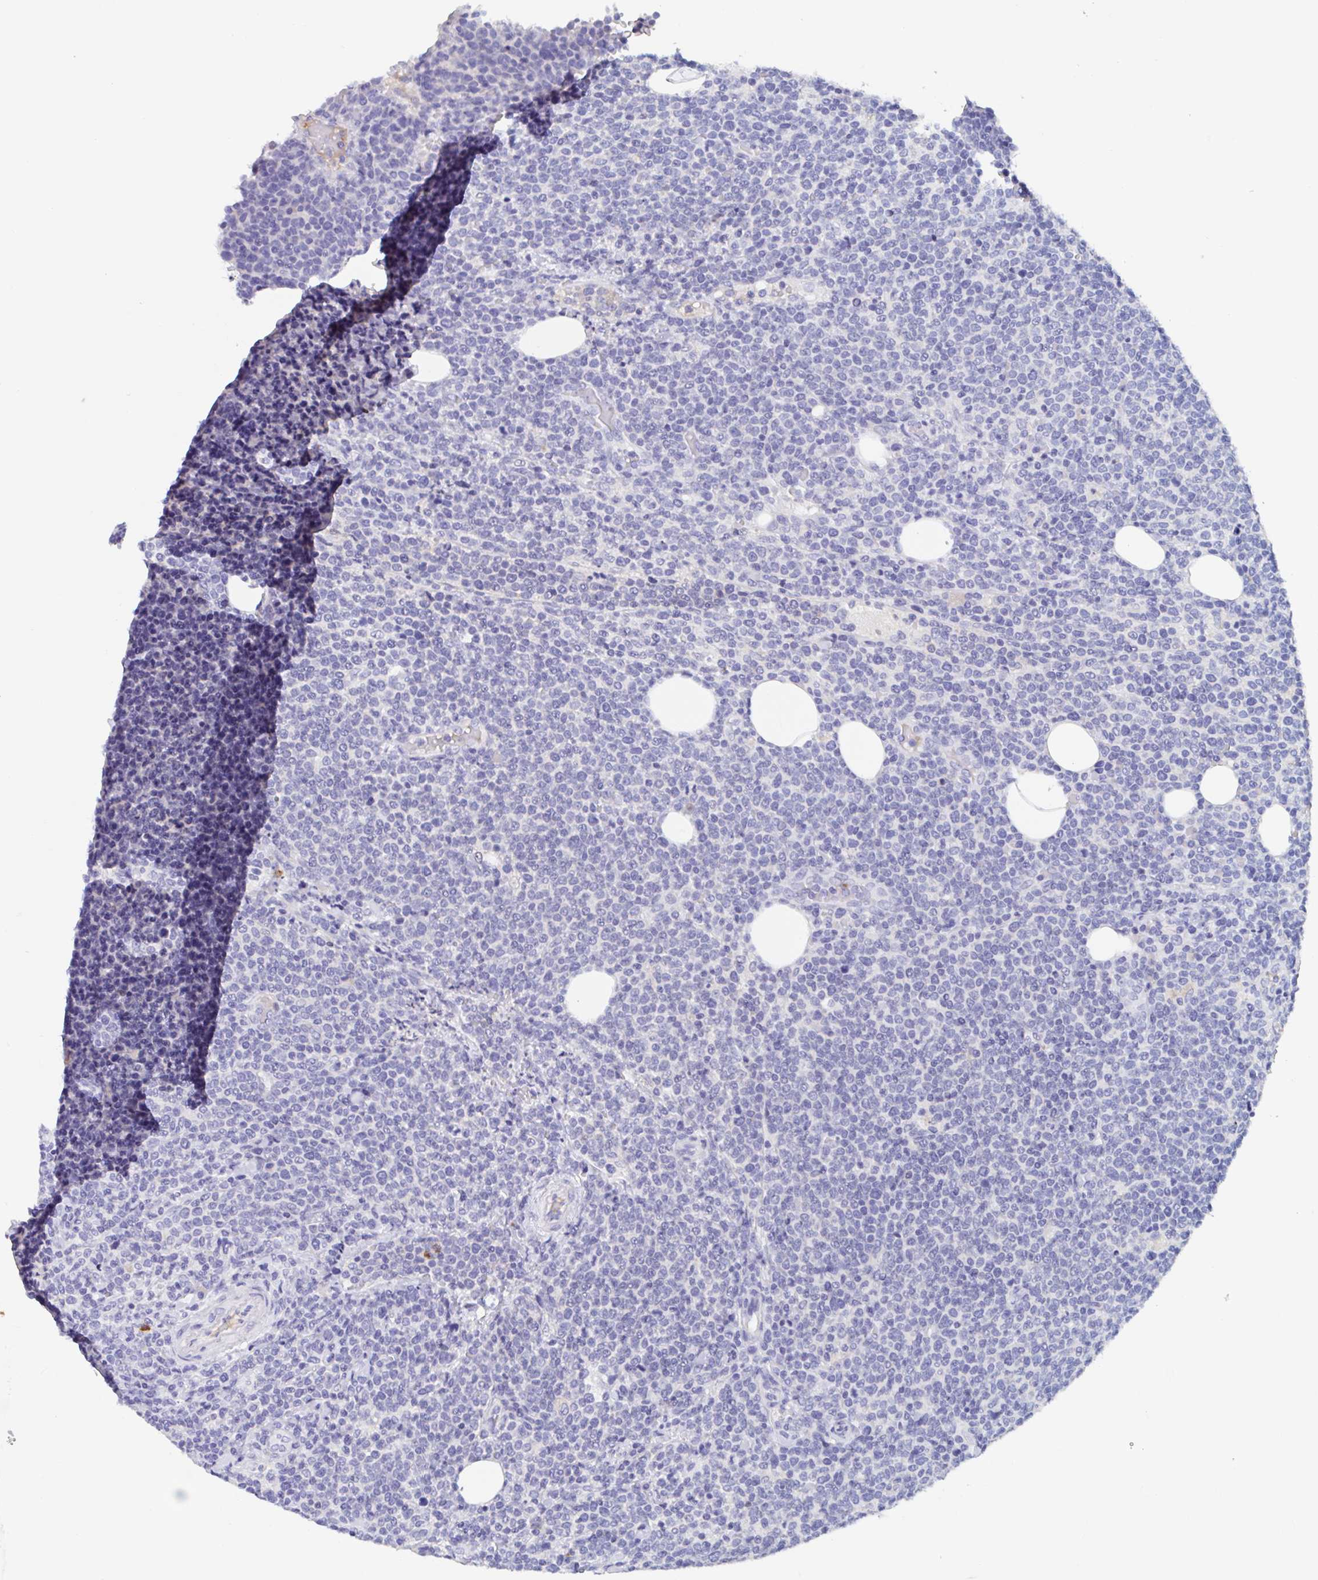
{"staining": {"intensity": "negative", "quantity": "none", "location": "none"}, "tissue": "lymphoma", "cell_type": "Tumor cells", "image_type": "cancer", "snomed": [{"axis": "morphology", "description": "Malignant lymphoma, non-Hodgkin's type, High grade"}, {"axis": "topography", "description": "Lymph node"}], "caption": "IHC of human lymphoma displays no positivity in tumor cells.", "gene": "ZNHIT2", "patient": {"sex": "male", "age": 61}}